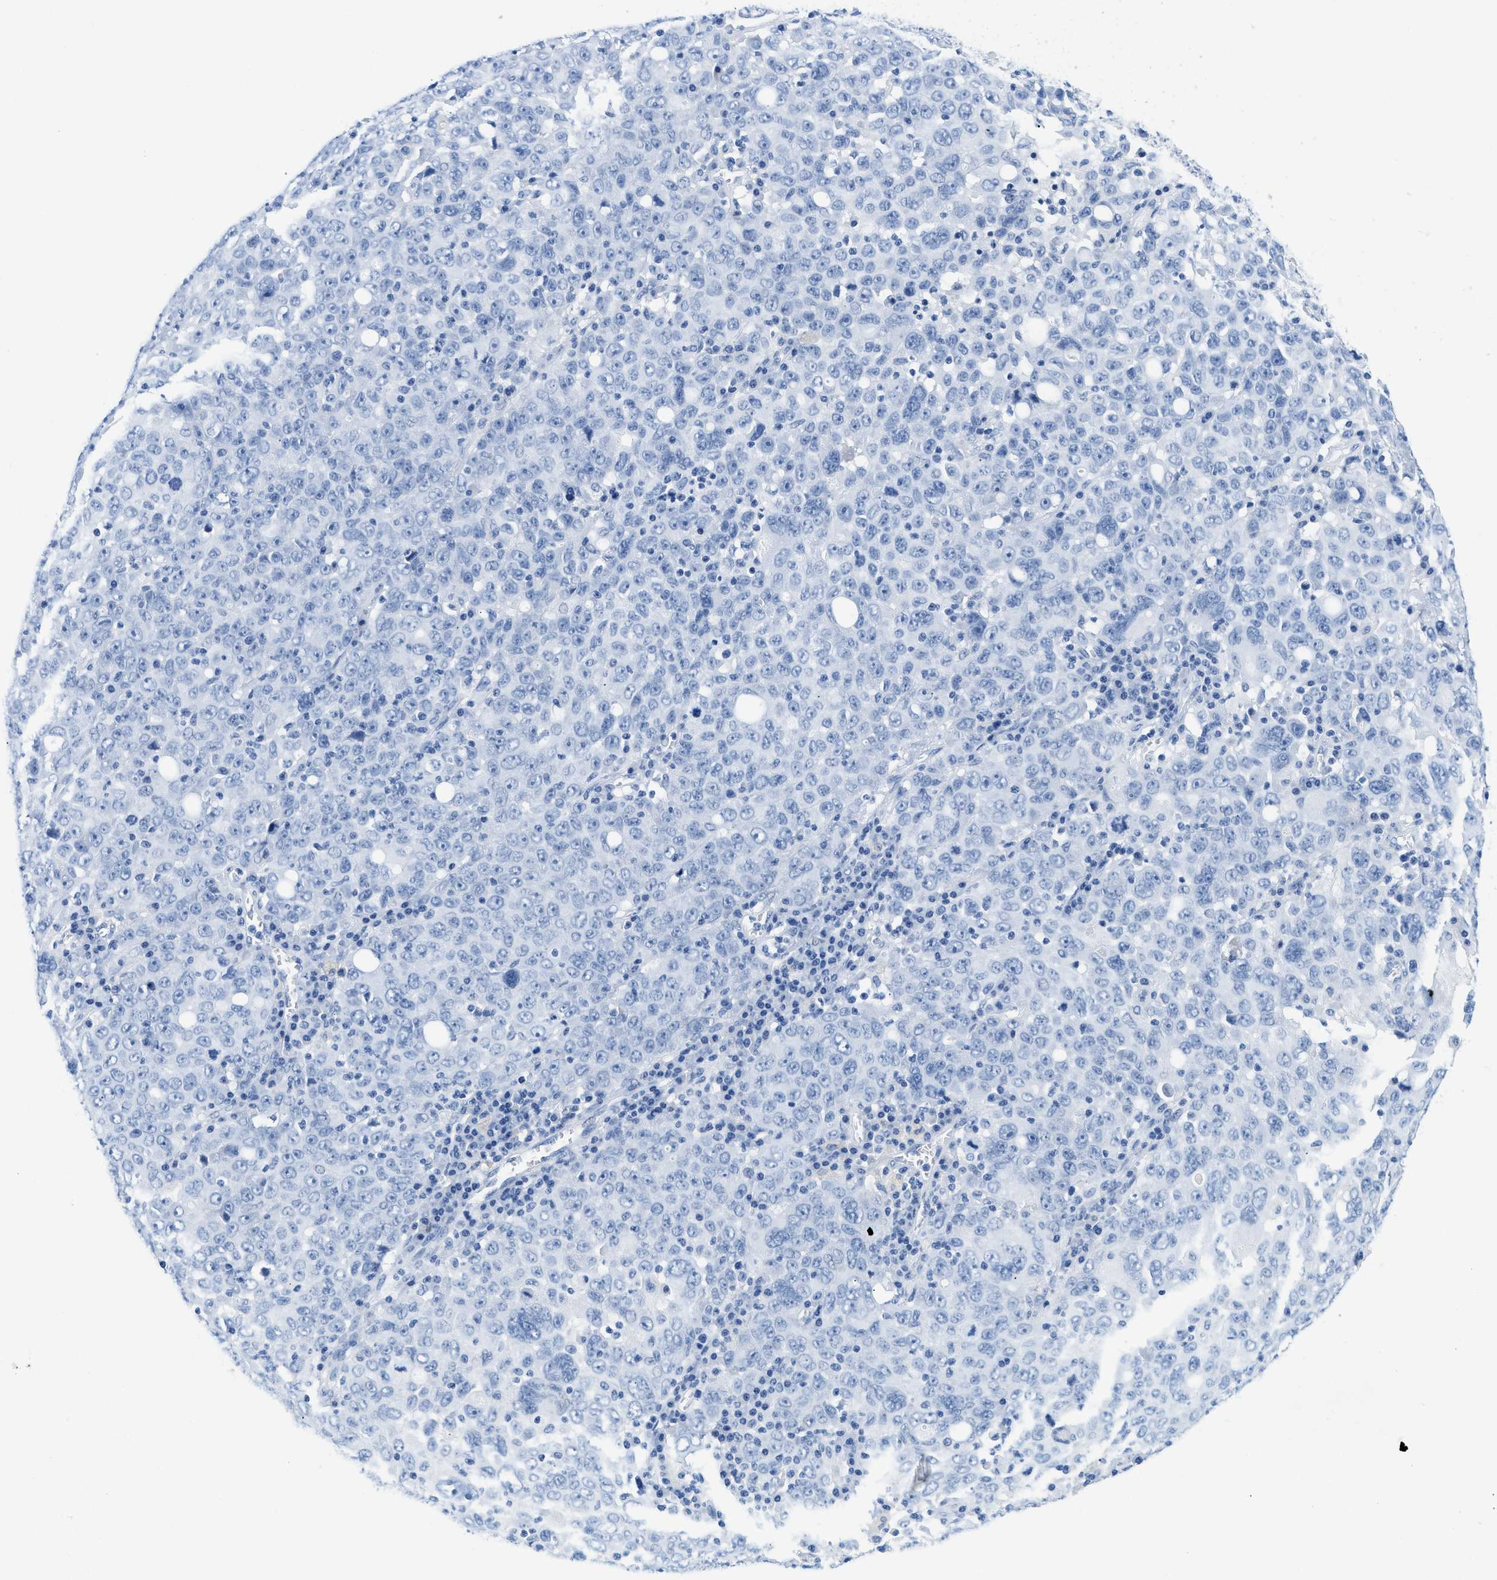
{"staining": {"intensity": "negative", "quantity": "none", "location": "none"}, "tissue": "ovarian cancer", "cell_type": "Tumor cells", "image_type": "cancer", "snomed": [{"axis": "morphology", "description": "Carcinoma, endometroid"}, {"axis": "topography", "description": "Ovary"}], "caption": "An immunohistochemistry (IHC) image of ovarian cancer (endometroid carcinoma) is shown. There is no staining in tumor cells of ovarian cancer (endometroid carcinoma).", "gene": "GSN", "patient": {"sex": "female", "age": 62}}